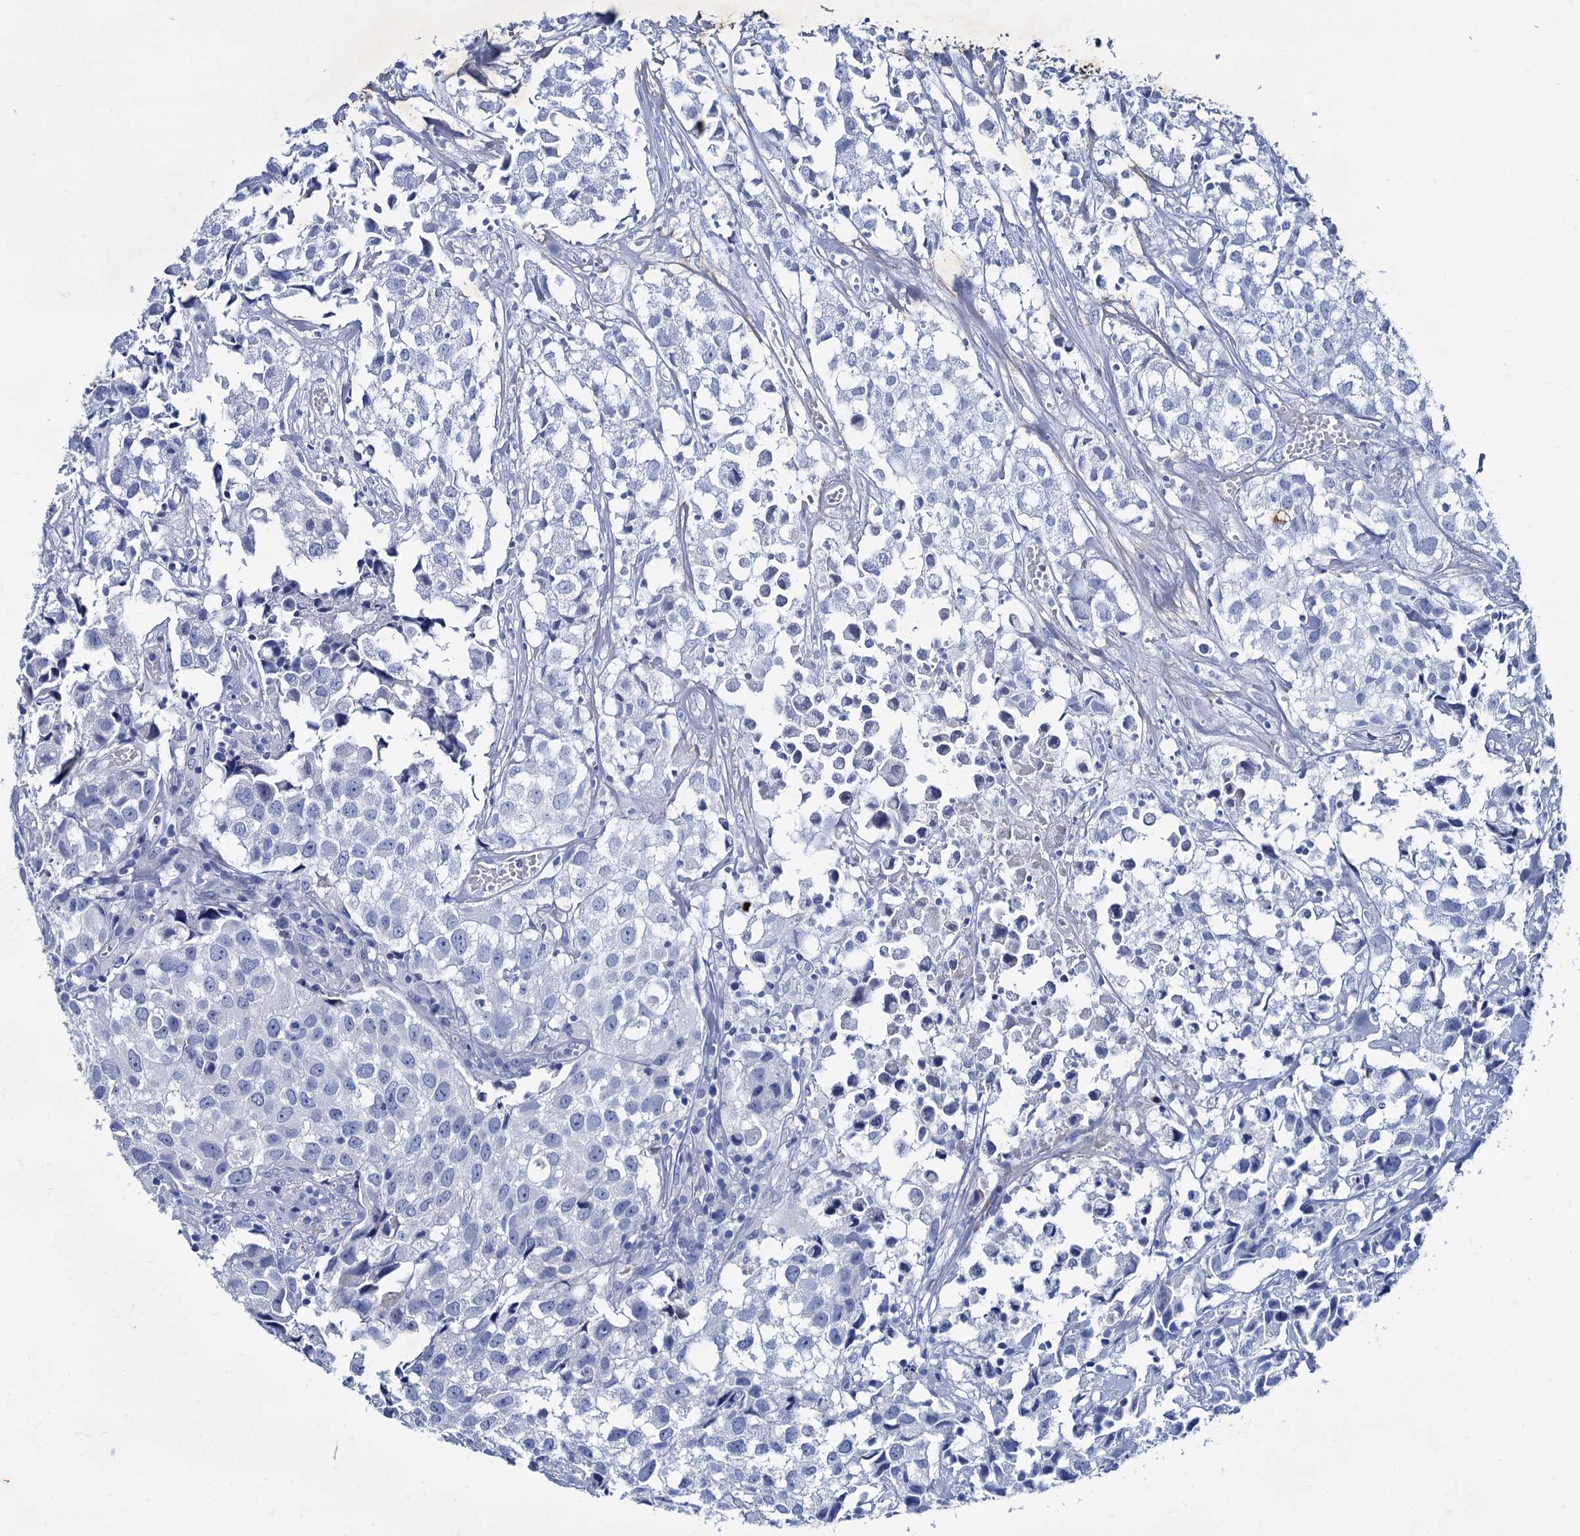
{"staining": {"intensity": "negative", "quantity": "none", "location": "none"}, "tissue": "urothelial cancer", "cell_type": "Tumor cells", "image_type": "cancer", "snomed": [{"axis": "morphology", "description": "Urothelial carcinoma, High grade"}, {"axis": "topography", "description": "Urinary bladder"}], "caption": "High magnification brightfield microscopy of high-grade urothelial carcinoma stained with DAB (3,3'-diaminobenzidine) (brown) and counterstained with hematoxylin (blue): tumor cells show no significant expression.", "gene": "TMEM72", "patient": {"sex": "female", "age": 75}}